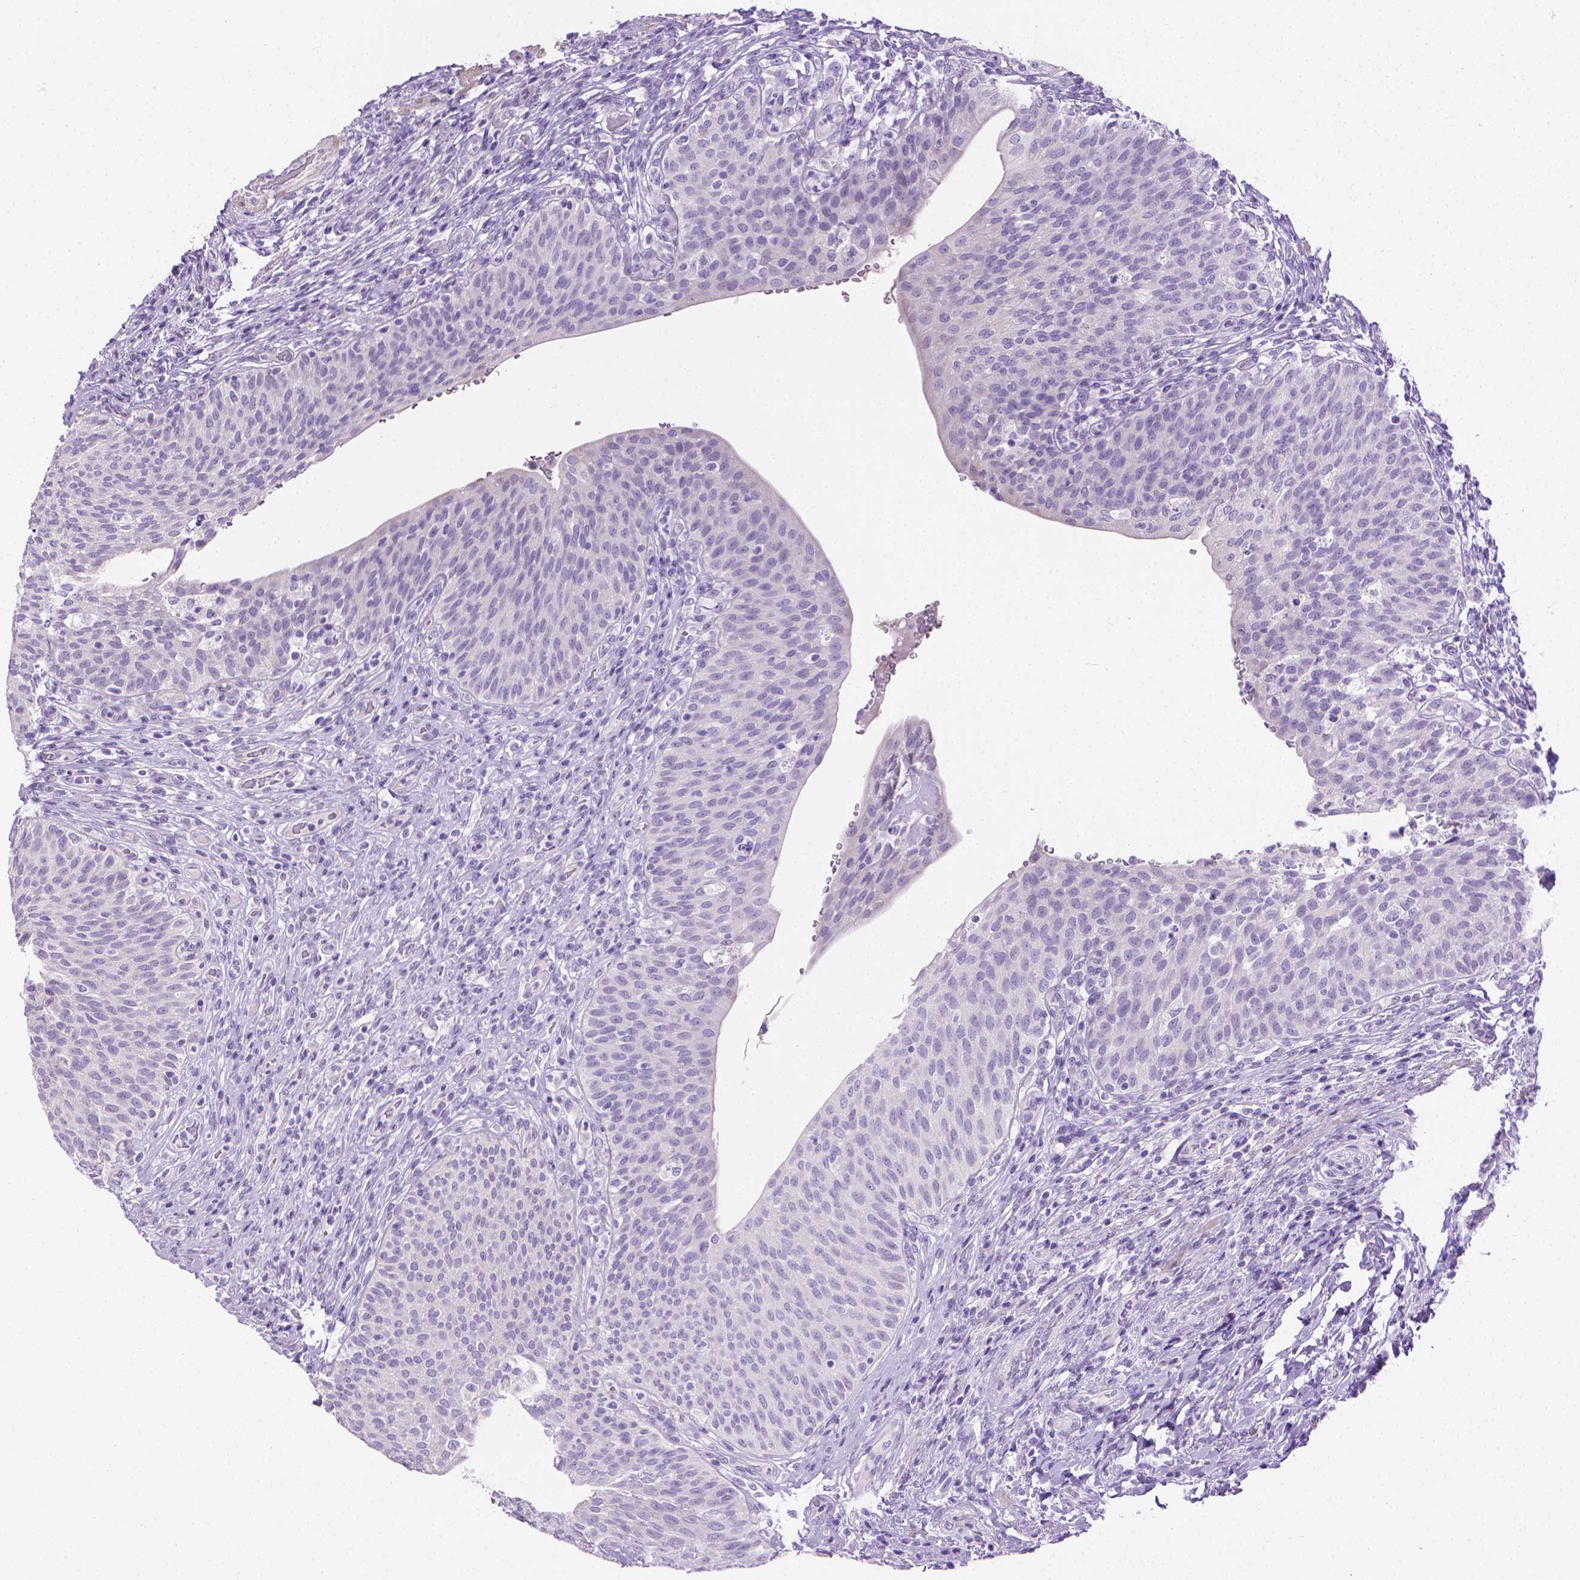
{"staining": {"intensity": "negative", "quantity": "none", "location": "none"}, "tissue": "urinary bladder", "cell_type": "Urothelial cells", "image_type": "normal", "snomed": [{"axis": "morphology", "description": "Normal tissue, NOS"}, {"axis": "topography", "description": "Urinary bladder"}, {"axis": "topography", "description": "Peripheral nerve tissue"}], "caption": "Urothelial cells show no significant expression in benign urinary bladder.", "gene": "PNMA2", "patient": {"sex": "male", "age": 66}}